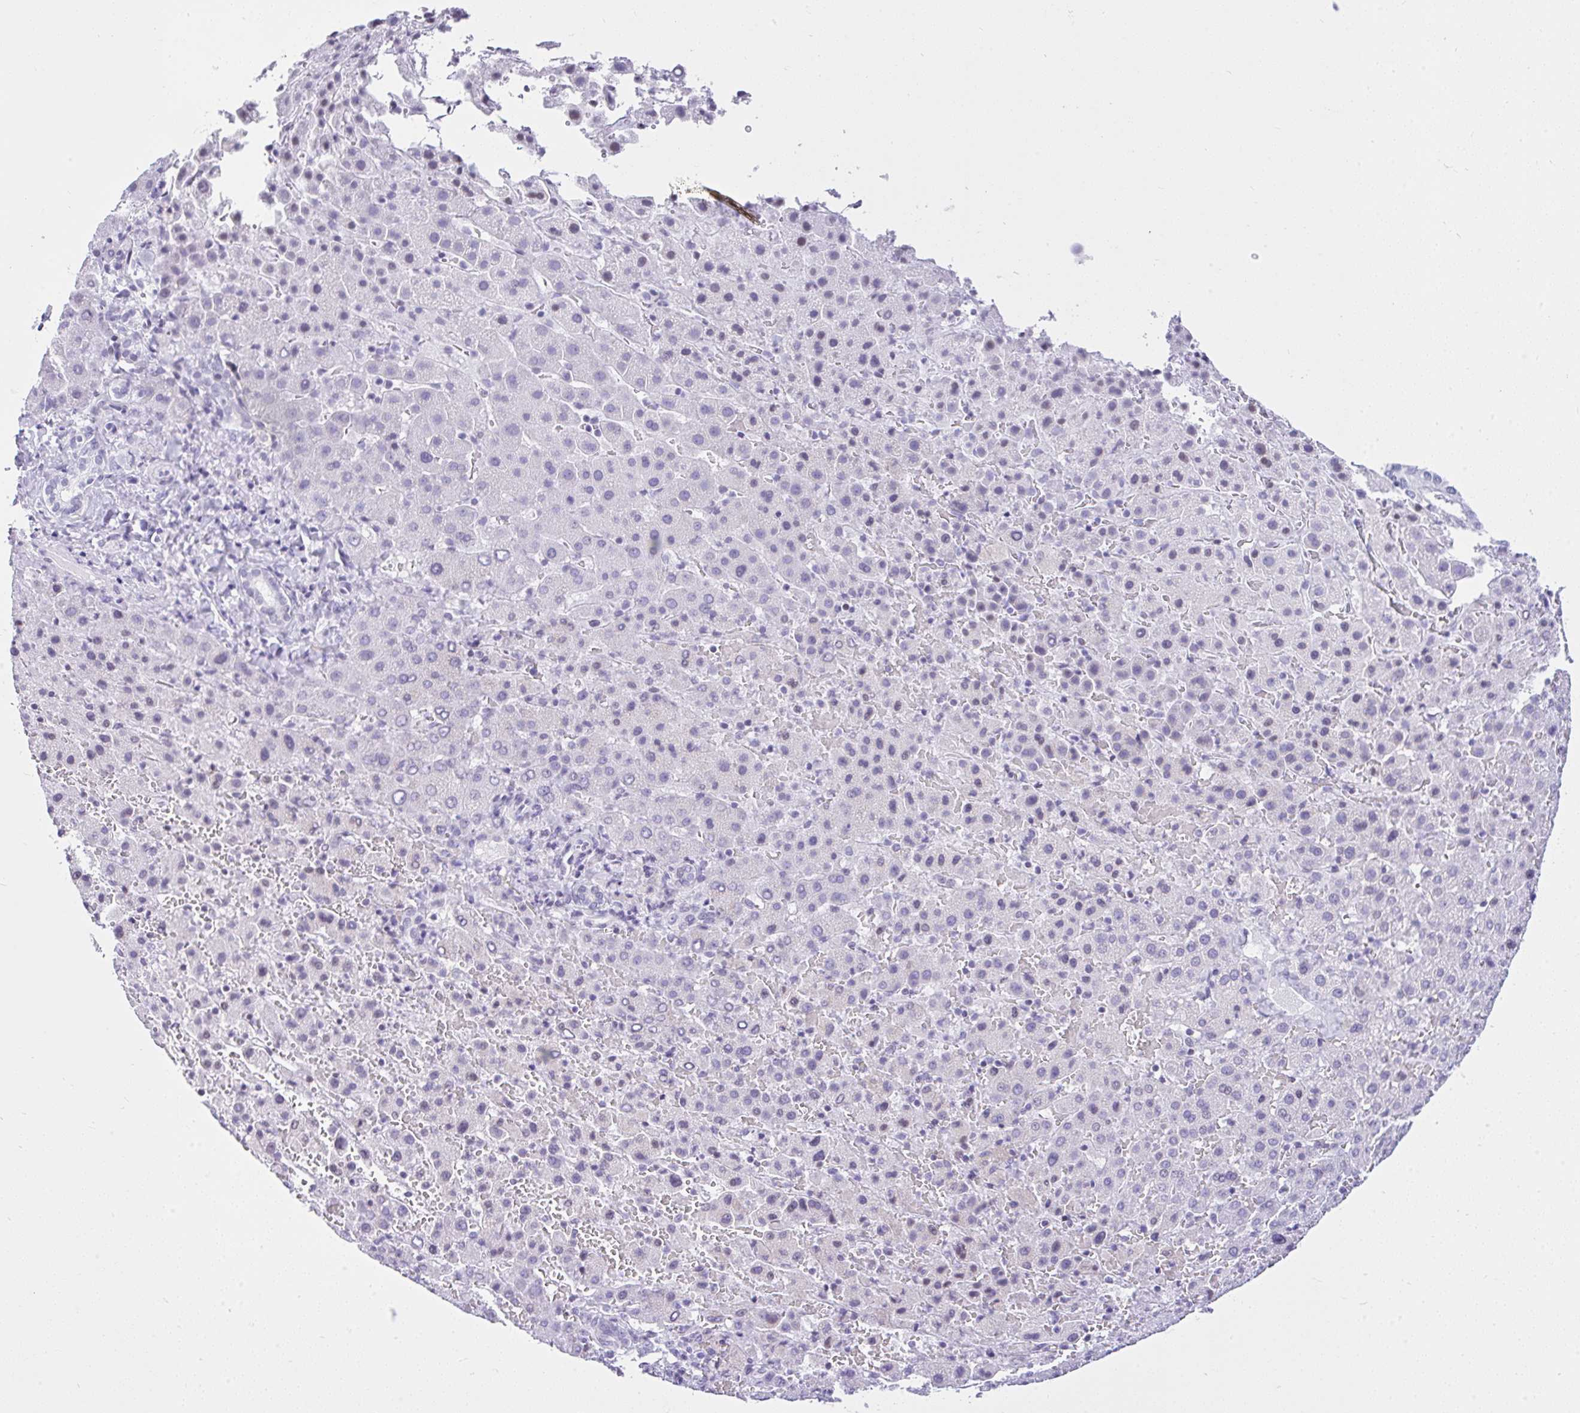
{"staining": {"intensity": "negative", "quantity": "none", "location": "none"}, "tissue": "liver cancer", "cell_type": "Tumor cells", "image_type": "cancer", "snomed": [{"axis": "morphology", "description": "Carcinoma, Hepatocellular, NOS"}, {"axis": "topography", "description": "Liver"}], "caption": "Tumor cells show no significant protein expression in liver cancer. (DAB immunohistochemistry visualized using brightfield microscopy, high magnification).", "gene": "KRT27", "patient": {"sex": "female", "age": 58}}